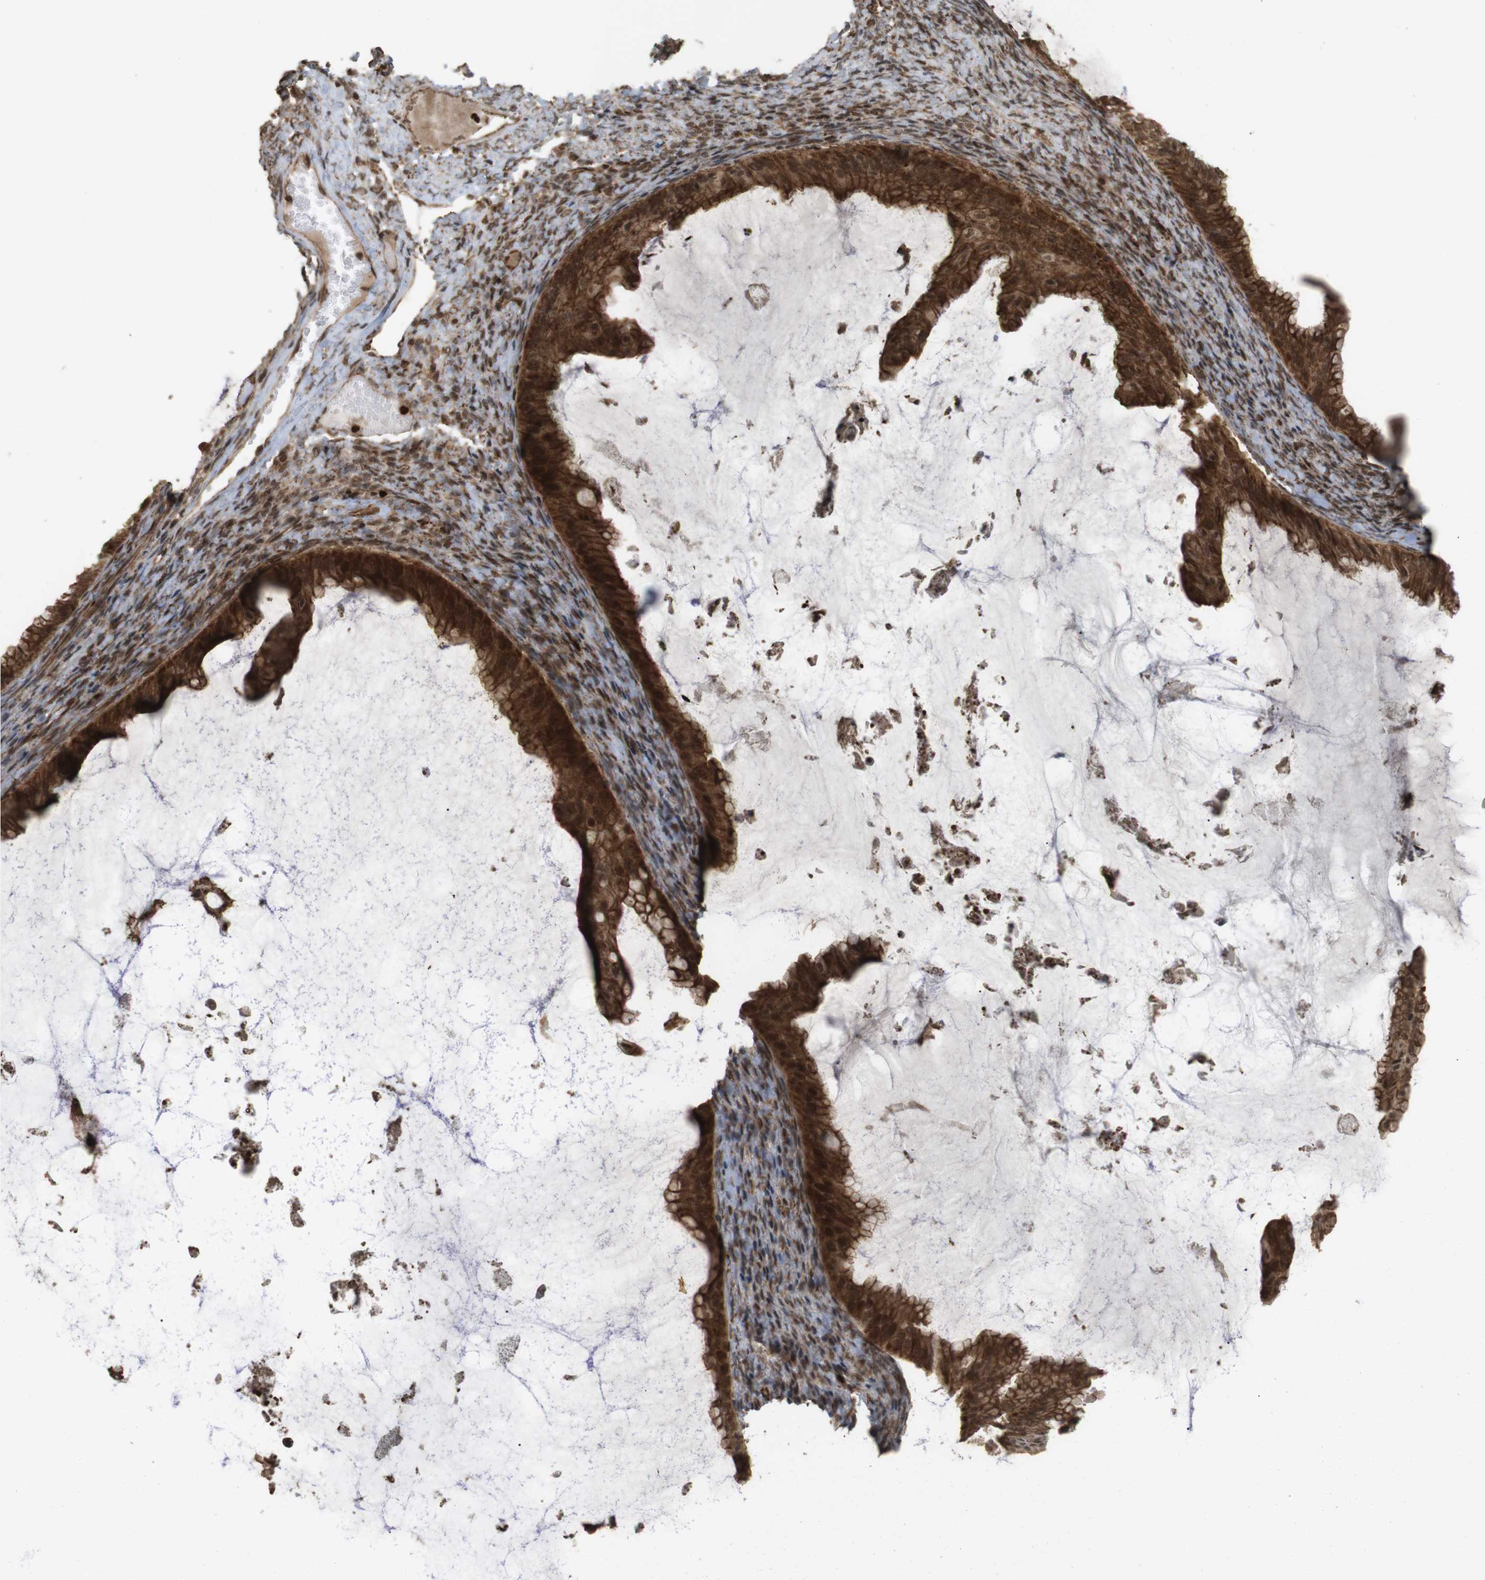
{"staining": {"intensity": "strong", "quantity": ">75%", "location": "cytoplasmic/membranous,nuclear"}, "tissue": "ovarian cancer", "cell_type": "Tumor cells", "image_type": "cancer", "snomed": [{"axis": "morphology", "description": "Cystadenocarcinoma, mucinous, NOS"}, {"axis": "topography", "description": "Ovary"}], "caption": "Approximately >75% of tumor cells in ovarian cancer (mucinous cystadenocarcinoma) demonstrate strong cytoplasmic/membranous and nuclear protein expression as visualized by brown immunohistochemical staining.", "gene": "SP2", "patient": {"sex": "female", "age": 61}}